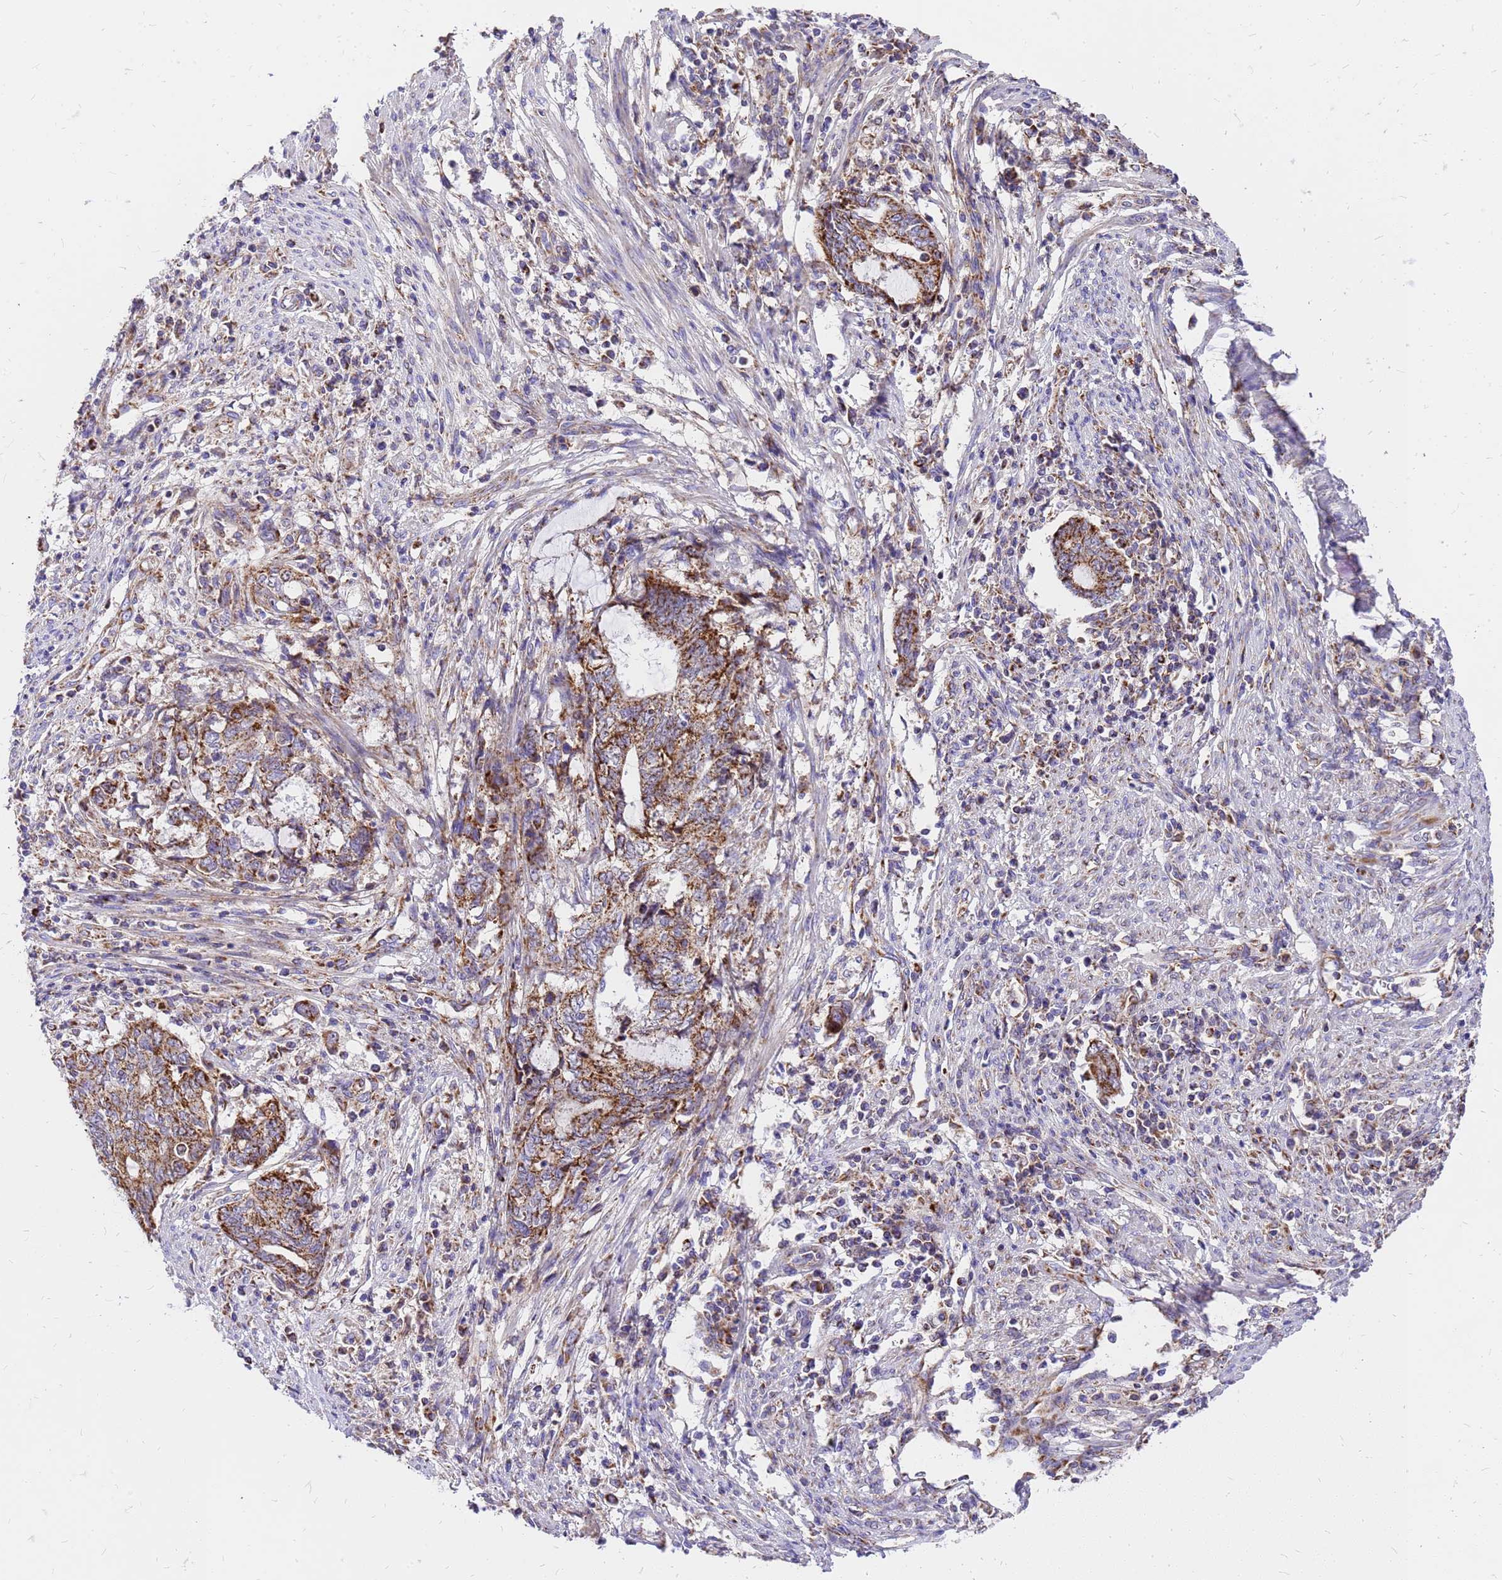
{"staining": {"intensity": "moderate", "quantity": ">75%", "location": "cytoplasmic/membranous"}, "tissue": "endometrial cancer", "cell_type": "Tumor cells", "image_type": "cancer", "snomed": [{"axis": "morphology", "description": "Adenocarcinoma, NOS"}, {"axis": "topography", "description": "Uterus"}, {"axis": "topography", "description": "Endometrium"}], "caption": "High-magnification brightfield microscopy of endometrial cancer stained with DAB (3,3'-diaminobenzidine) (brown) and counterstained with hematoxylin (blue). tumor cells exhibit moderate cytoplasmic/membranous expression is identified in about>75% of cells.", "gene": "MRPS26", "patient": {"sex": "female", "age": 70}}